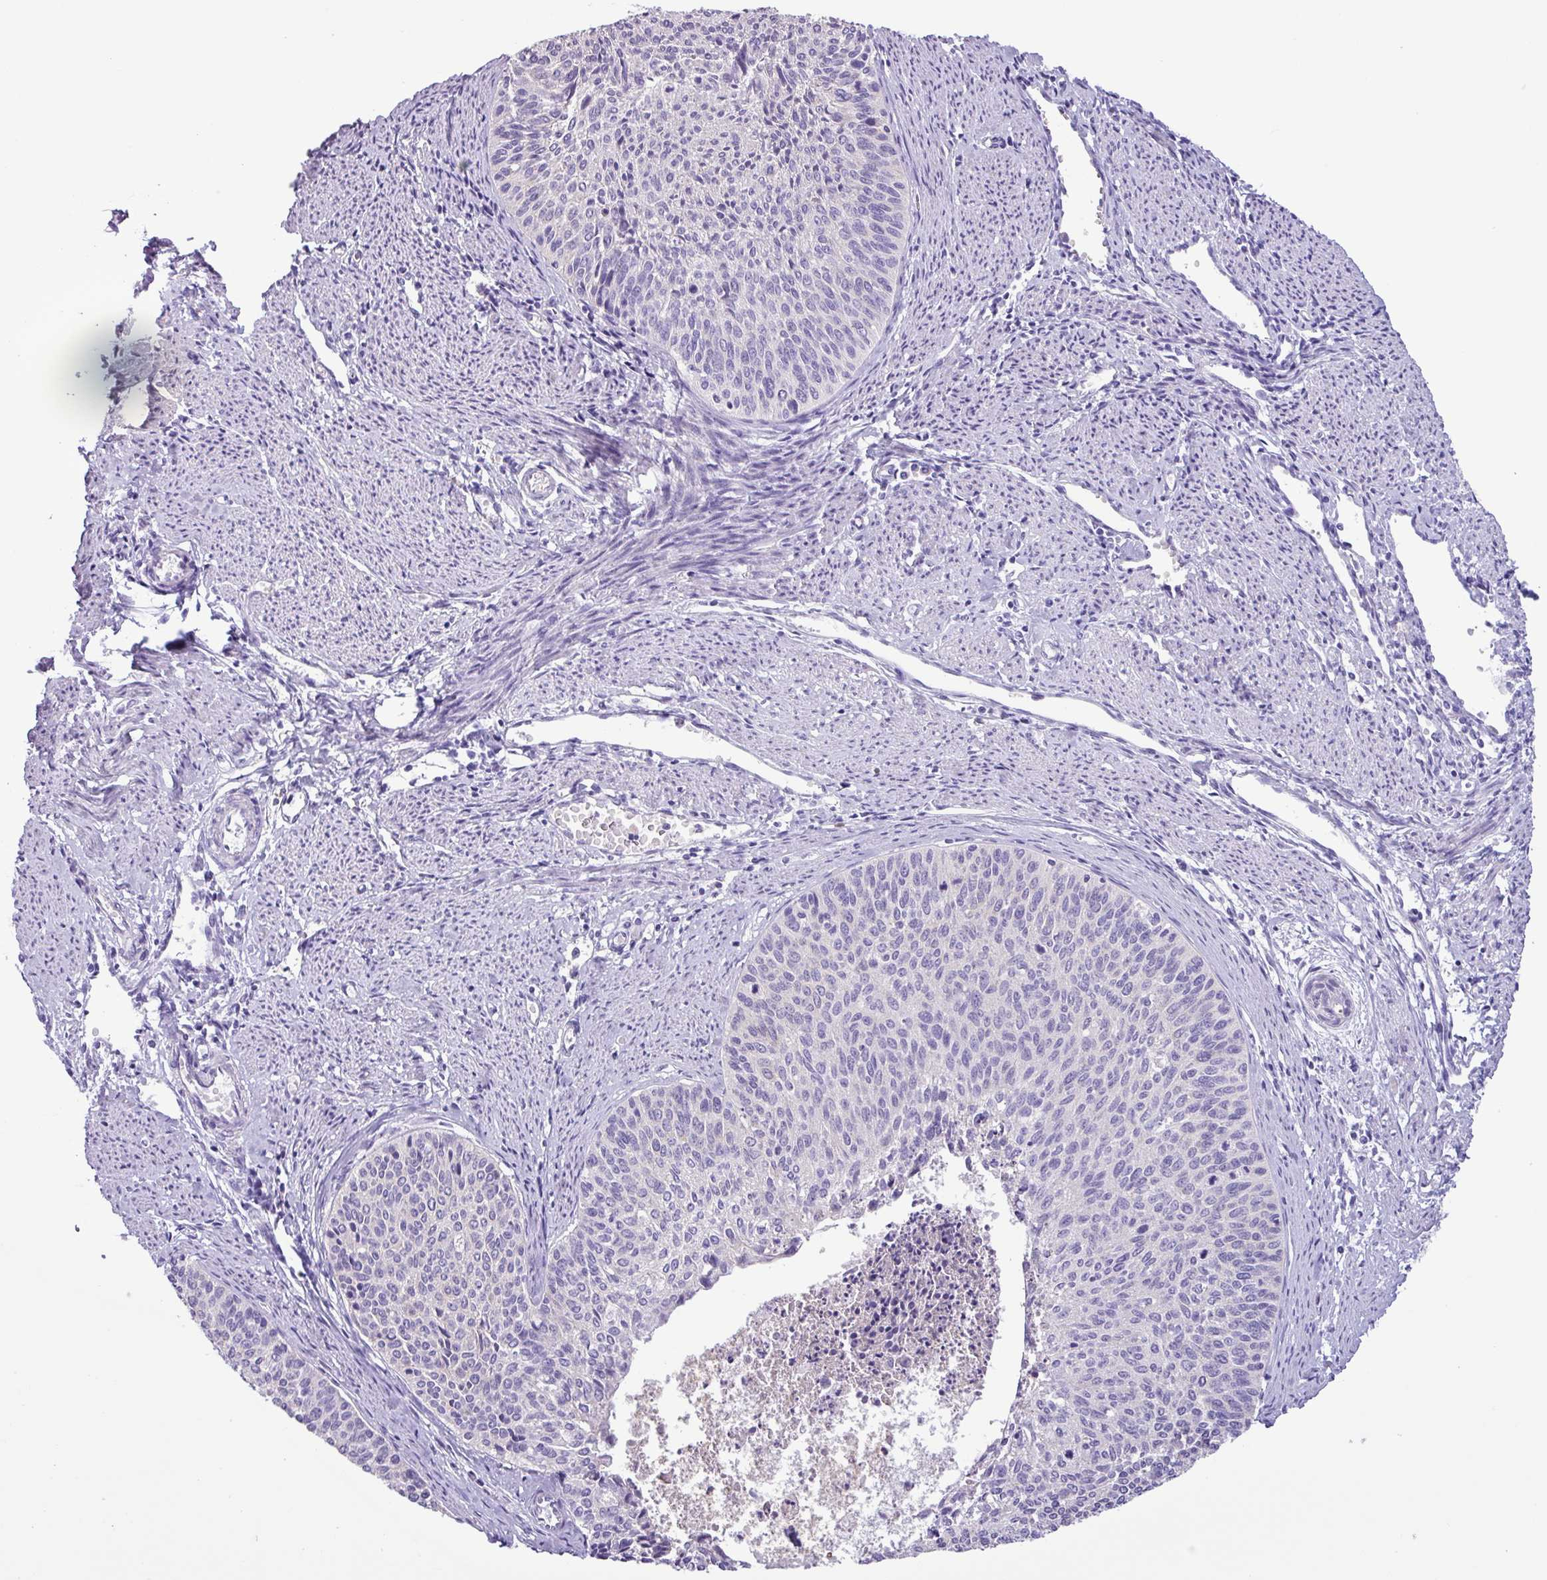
{"staining": {"intensity": "negative", "quantity": "none", "location": "none"}, "tissue": "cervical cancer", "cell_type": "Tumor cells", "image_type": "cancer", "snomed": [{"axis": "morphology", "description": "Squamous cell carcinoma, NOS"}, {"axis": "topography", "description": "Cervix"}], "caption": "Immunohistochemical staining of human cervical cancer (squamous cell carcinoma) reveals no significant positivity in tumor cells. (Brightfield microscopy of DAB (3,3'-diaminobenzidine) immunohistochemistry at high magnification).", "gene": "CYSTM1", "patient": {"sex": "female", "age": 55}}